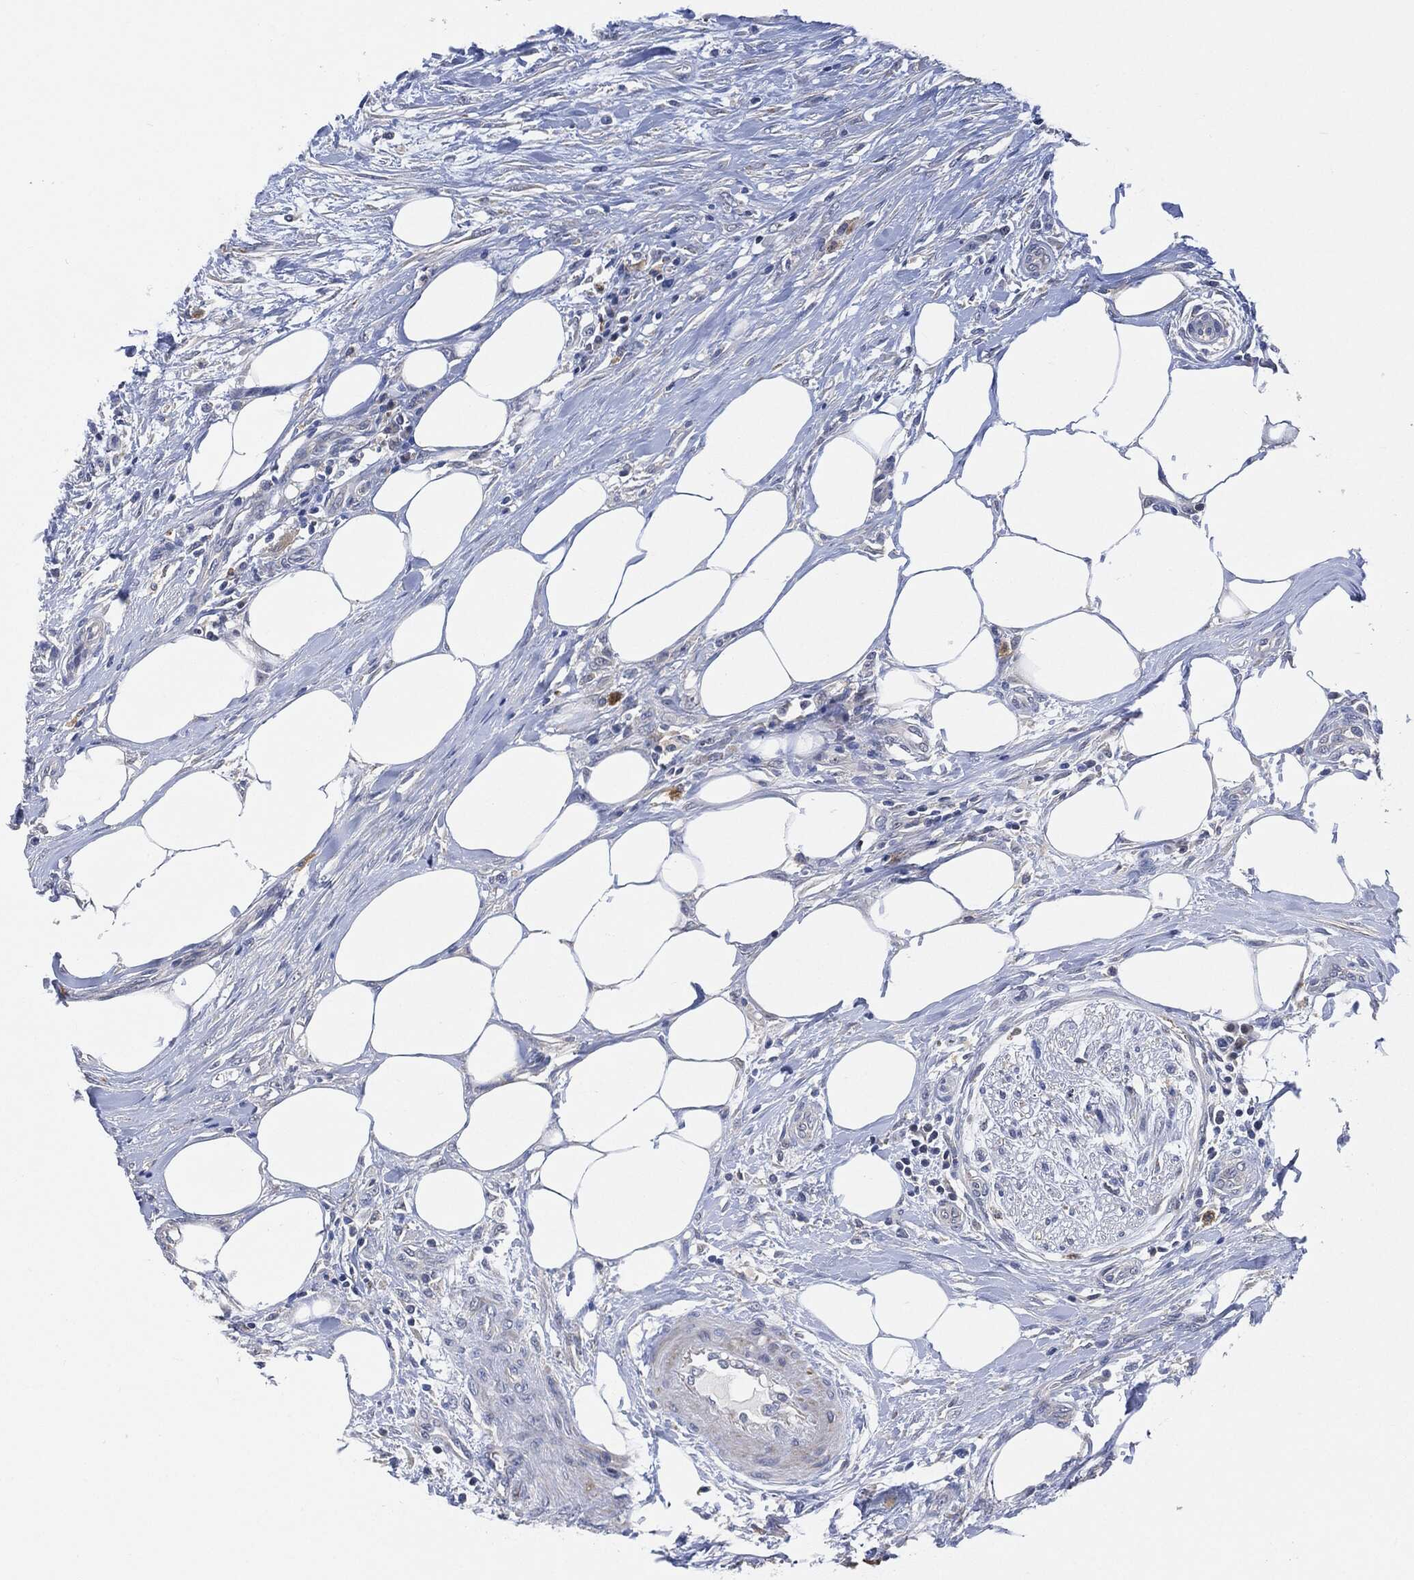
{"staining": {"intensity": "negative", "quantity": "none", "location": "none"}, "tissue": "urothelial cancer", "cell_type": "Tumor cells", "image_type": "cancer", "snomed": [{"axis": "morphology", "description": "Urothelial carcinoma, High grade"}, {"axis": "topography", "description": "Urinary bladder"}], "caption": "Tumor cells are negative for brown protein staining in urothelial cancer.", "gene": "VSIG4", "patient": {"sex": "male", "age": 35}}